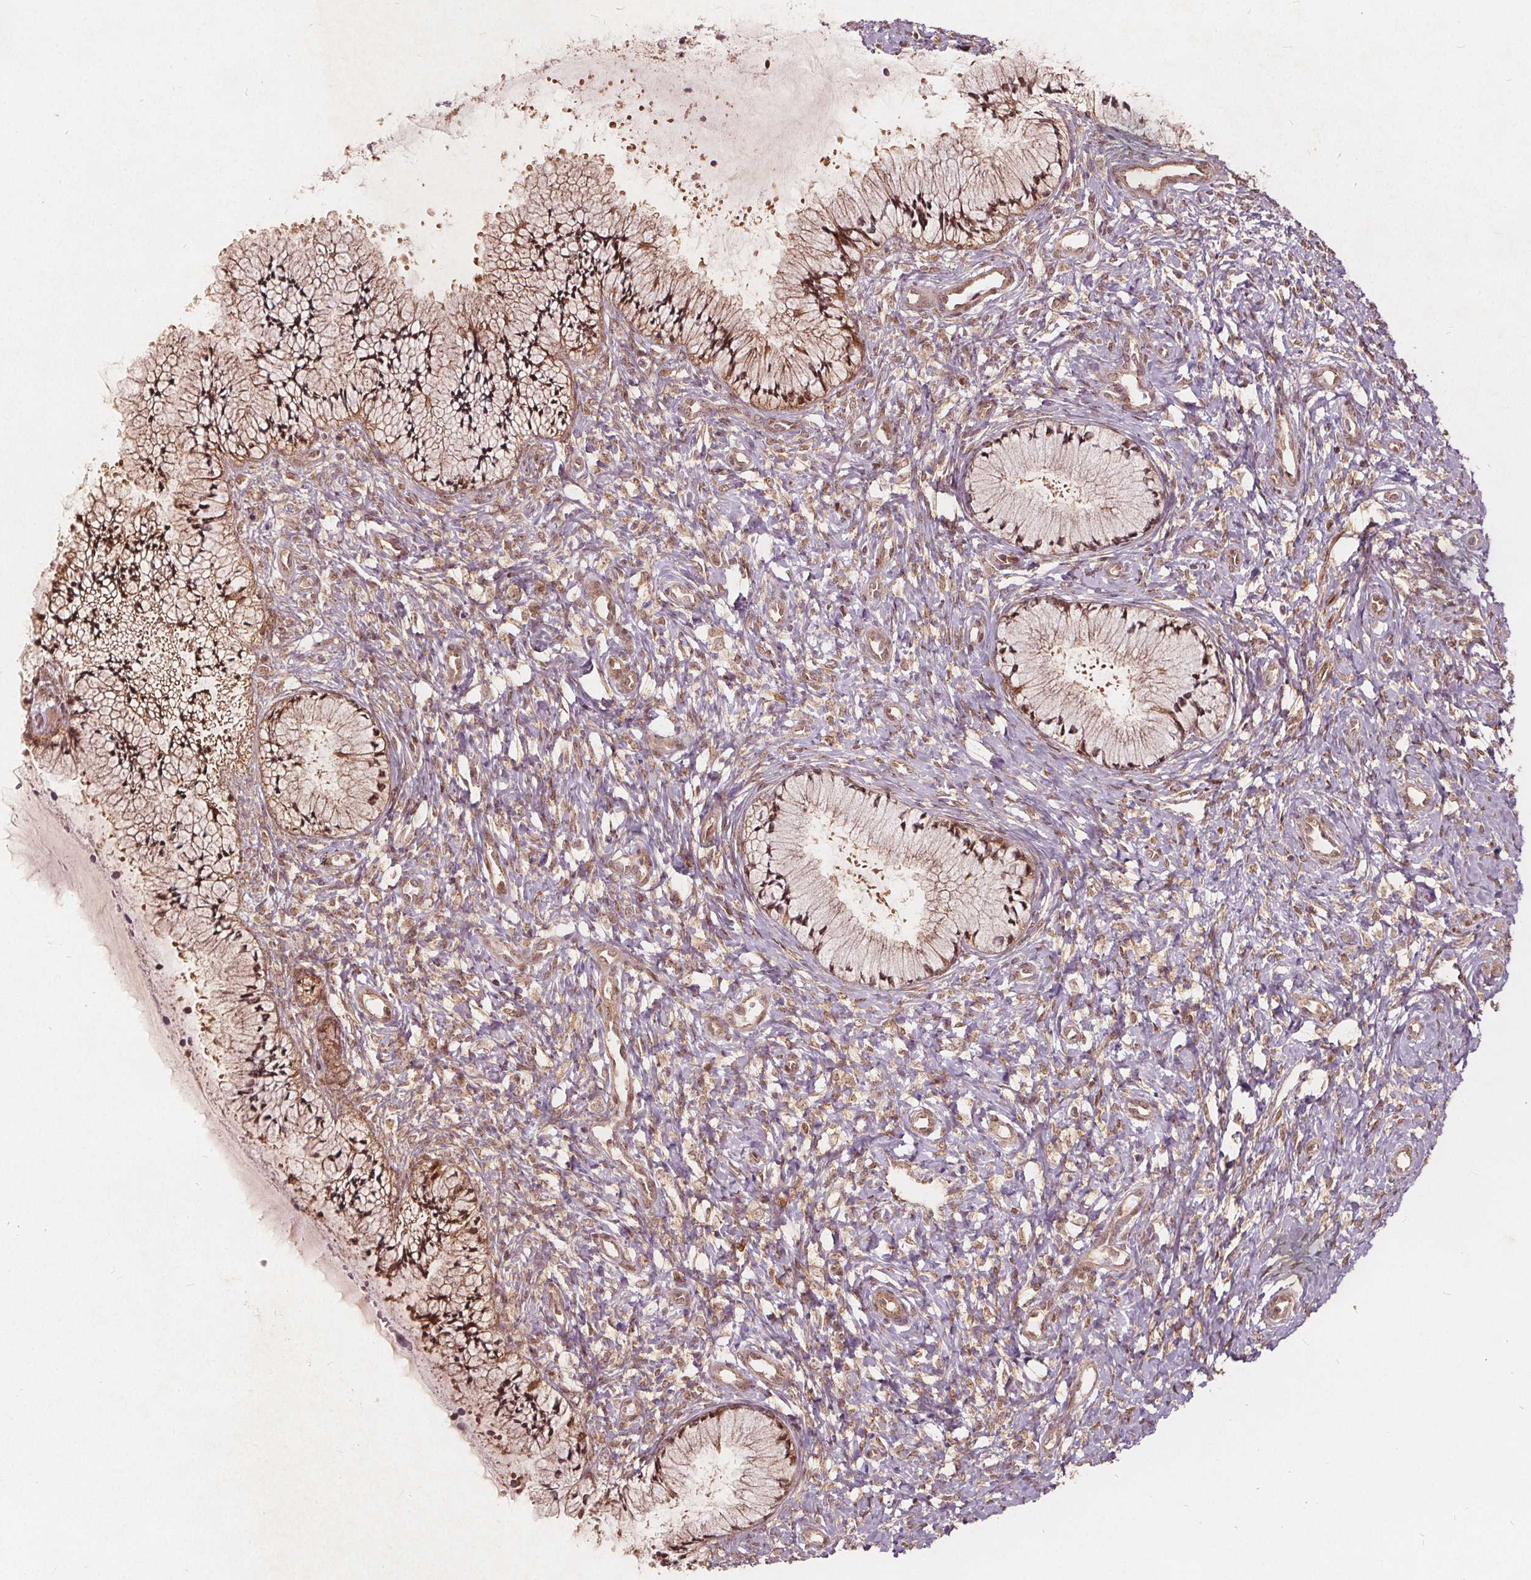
{"staining": {"intensity": "weak", "quantity": ">75%", "location": "cytoplasmic/membranous,nuclear"}, "tissue": "cervix", "cell_type": "Glandular cells", "image_type": "normal", "snomed": [{"axis": "morphology", "description": "Normal tissue, NOS"}, {"axis": "topography", "description": "Cervix"}], "caption": "Protein staining displays weak cytoplasmic/membranous,nuclear positivity in about >75% of glandular cells in normal cervix. The protein is shown in brown color, while the nuclei are stained blue.", "gene": "PPP1CB", "patient": {"sex": "female", "age": 37}}